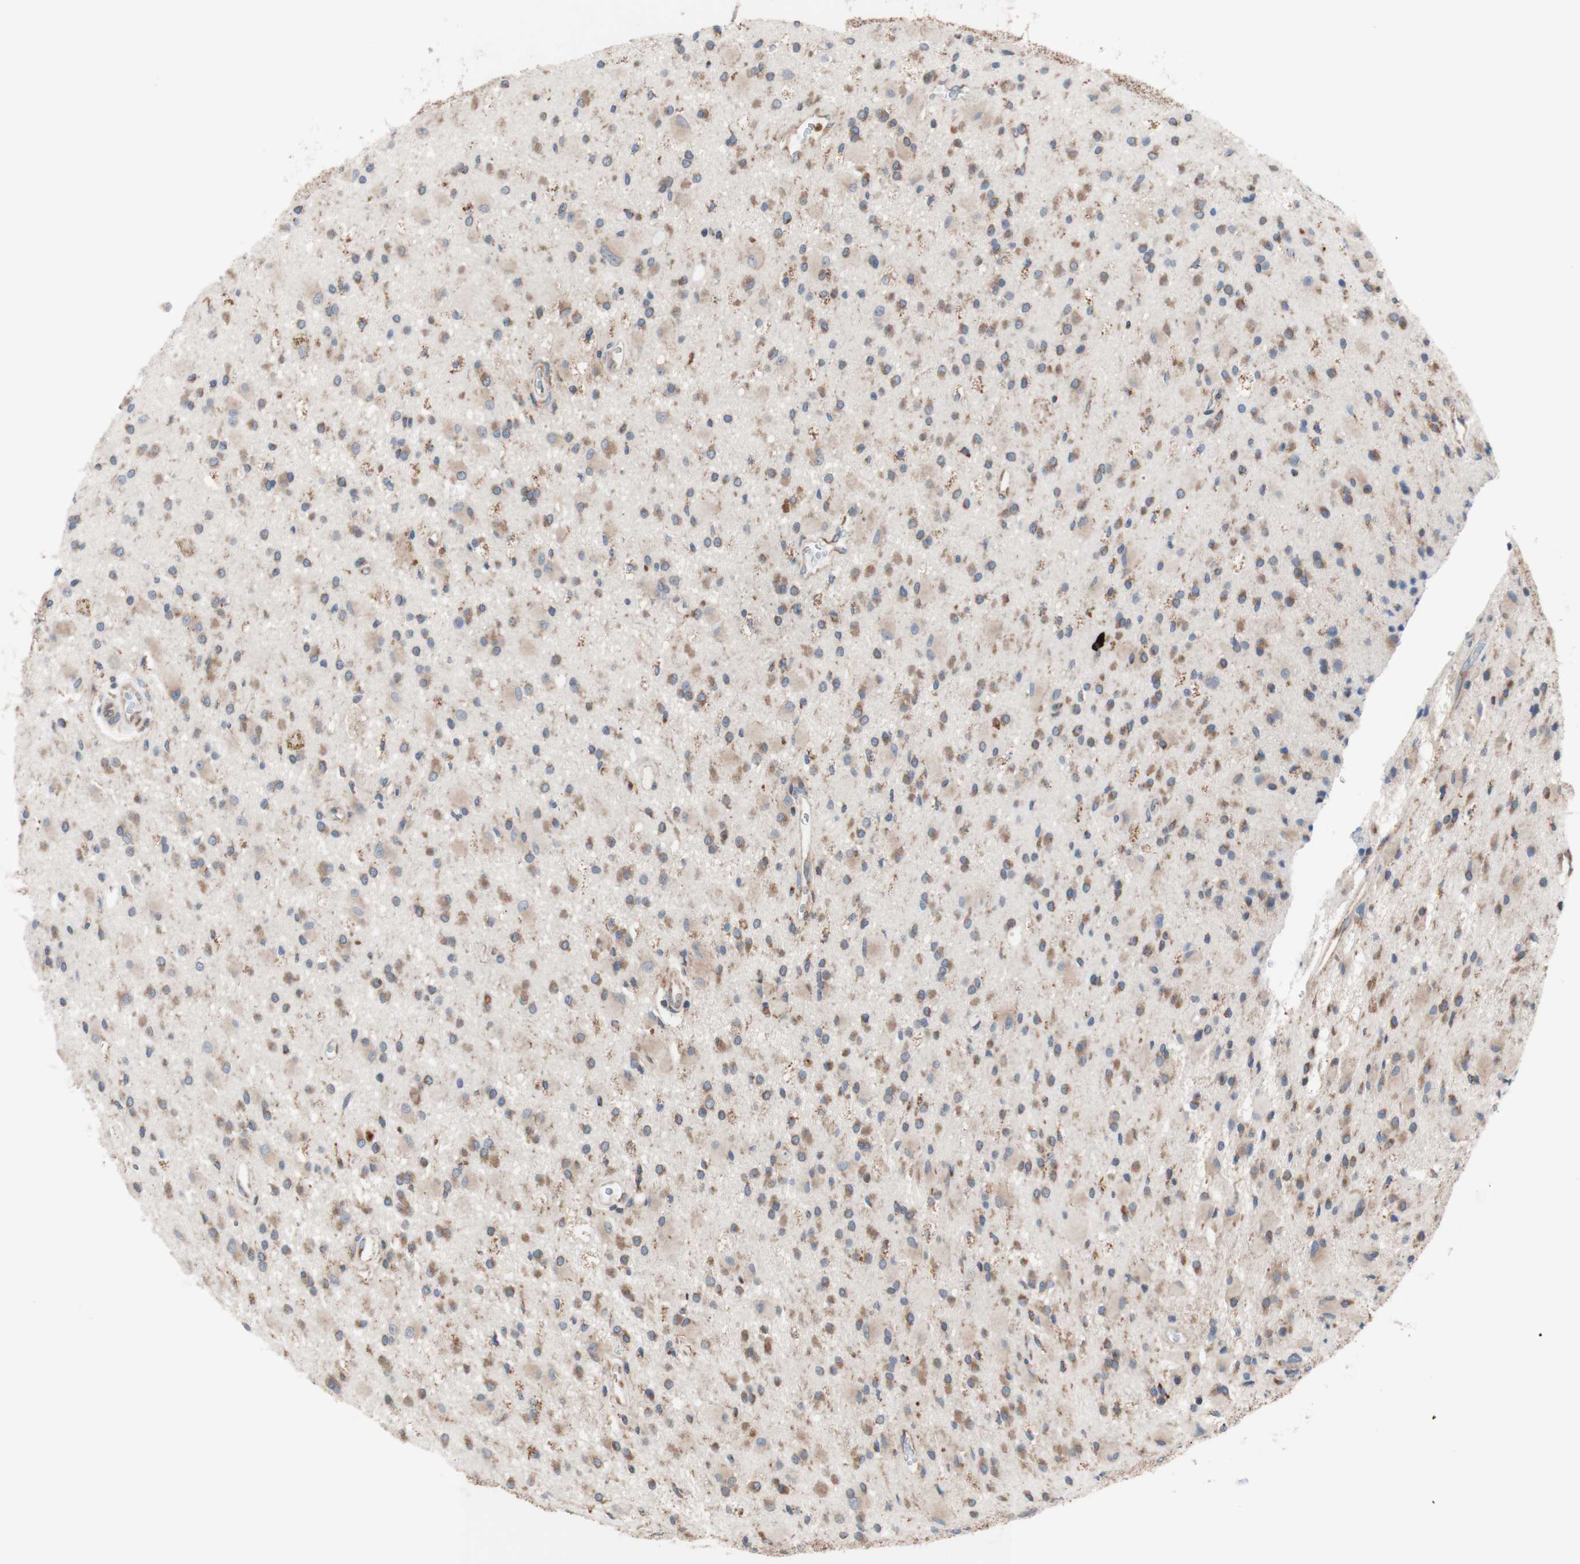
{"staining": {"intensity": "moderate", "quantity": "25%-75%", "location": "cytoplasmic/membranous"}, "tissue": "glioma", "cell_type": "Tumor cells", "image_type": "cancer", "snomed": [{"axis": "morphology", "description": "Glioma, malignant, Low grade"}, {"axis": "topography", "description": "Brain"}], "caption": "Moderate cytoplasmic/membranous staining is seen in about 25%-75% of tumor cells in glioma. (DAB = brown stain, brightfield microscopy at high magnification).", "gene": "FMR1", "patient": {"sex": "male", "age": 58}}